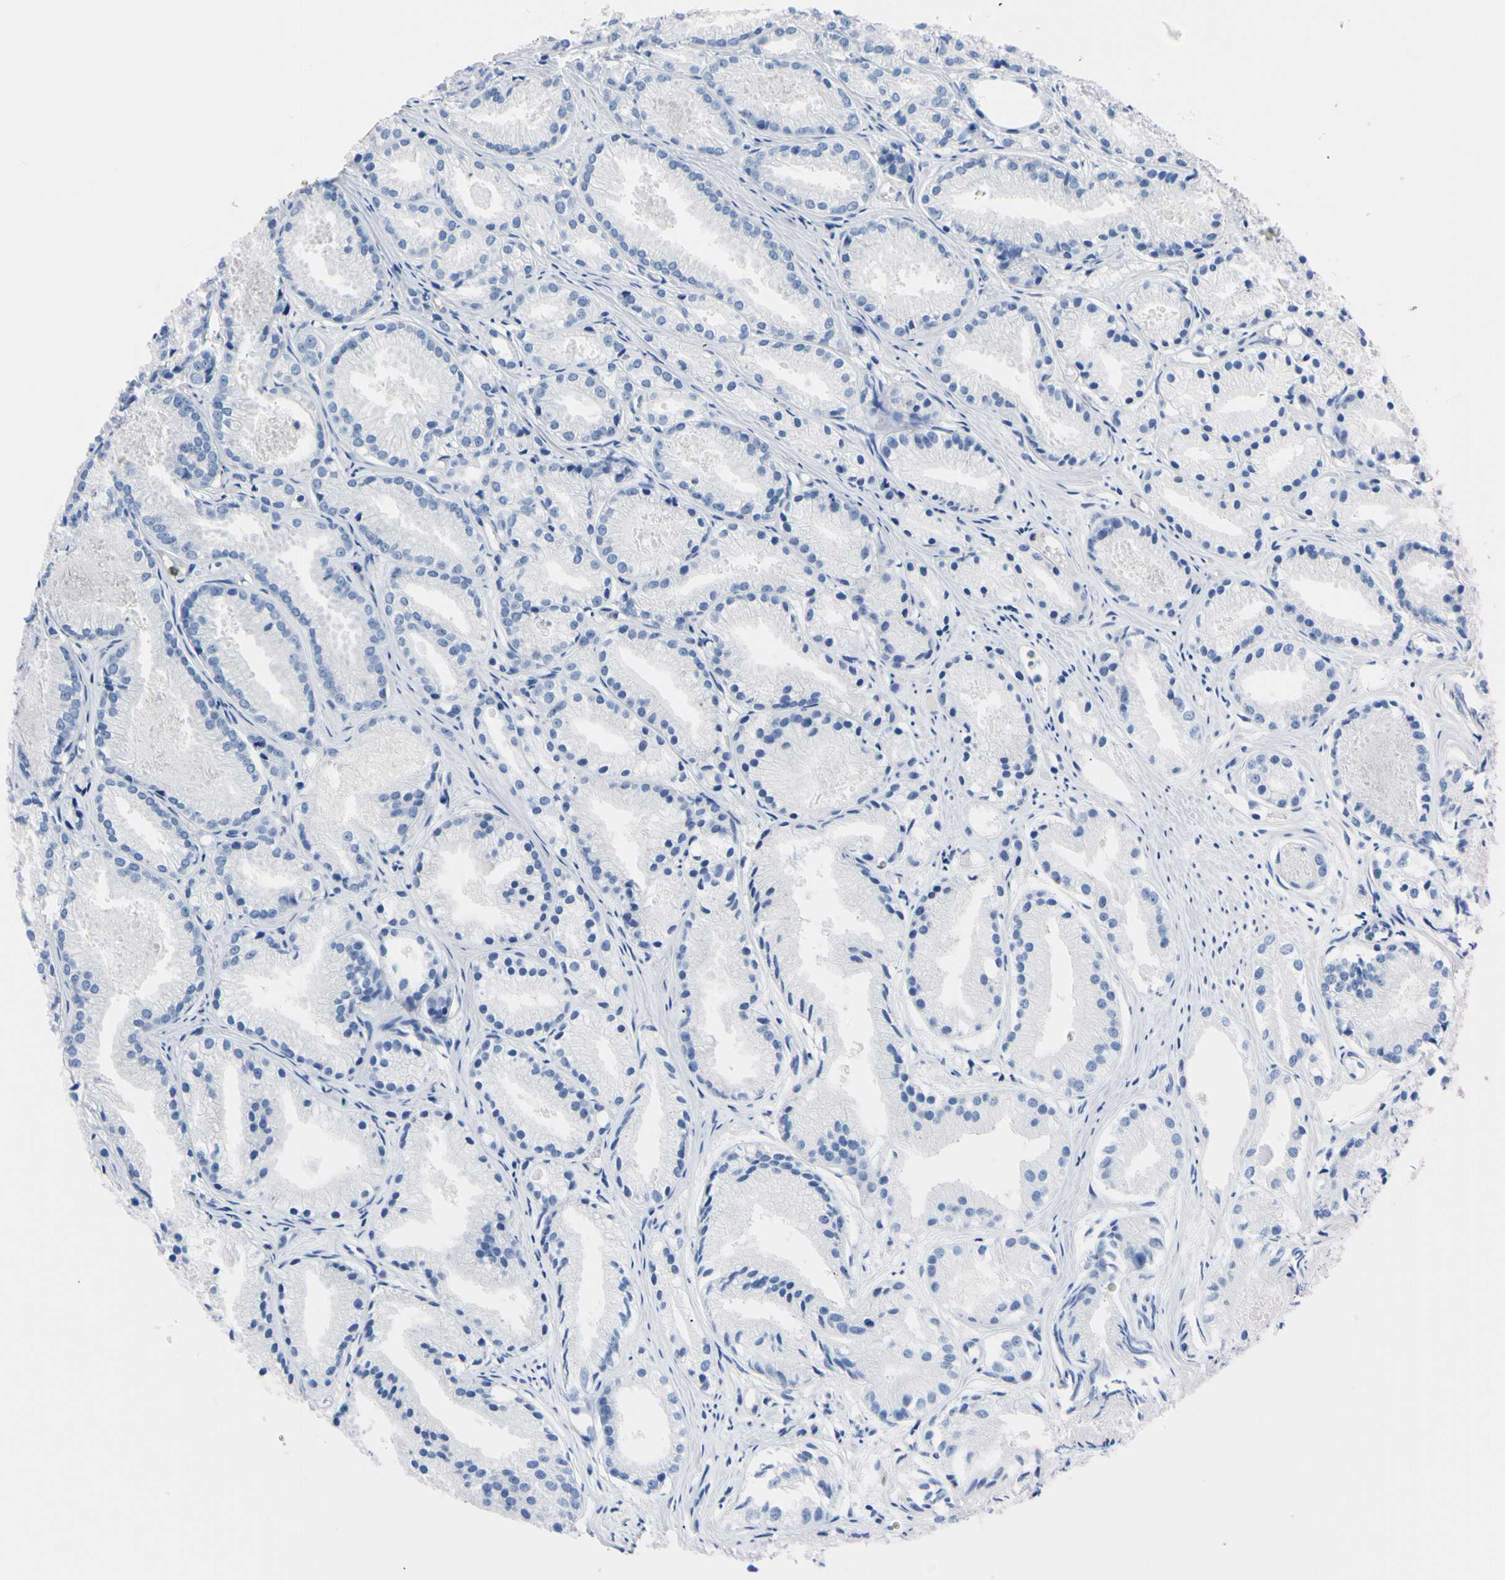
{"staining": {"intensity": "negative", "quantity": "none", "location": "none"}, "tissue": "prostate cancer", "cell_type": "Tumor cells", "image_type": "cancer", "snomed": [{"axis": "morphology", "description": "Adenocarcinoma, Low grade"}, {"axis": "topography", "description": "Prostate"}], "caption": "A histopathology image of human adenocarcinoma (low-grade) (prostate) is negative for staining in tumor cells. (Stains: DAB (3,3'-diaminobenzidine) IHC with hematoxylin counter stain, Microscopy: brightfield microscopy at high magnification).", "gene": "NCF4", "patient": {"sex": "male", "age": 72}}